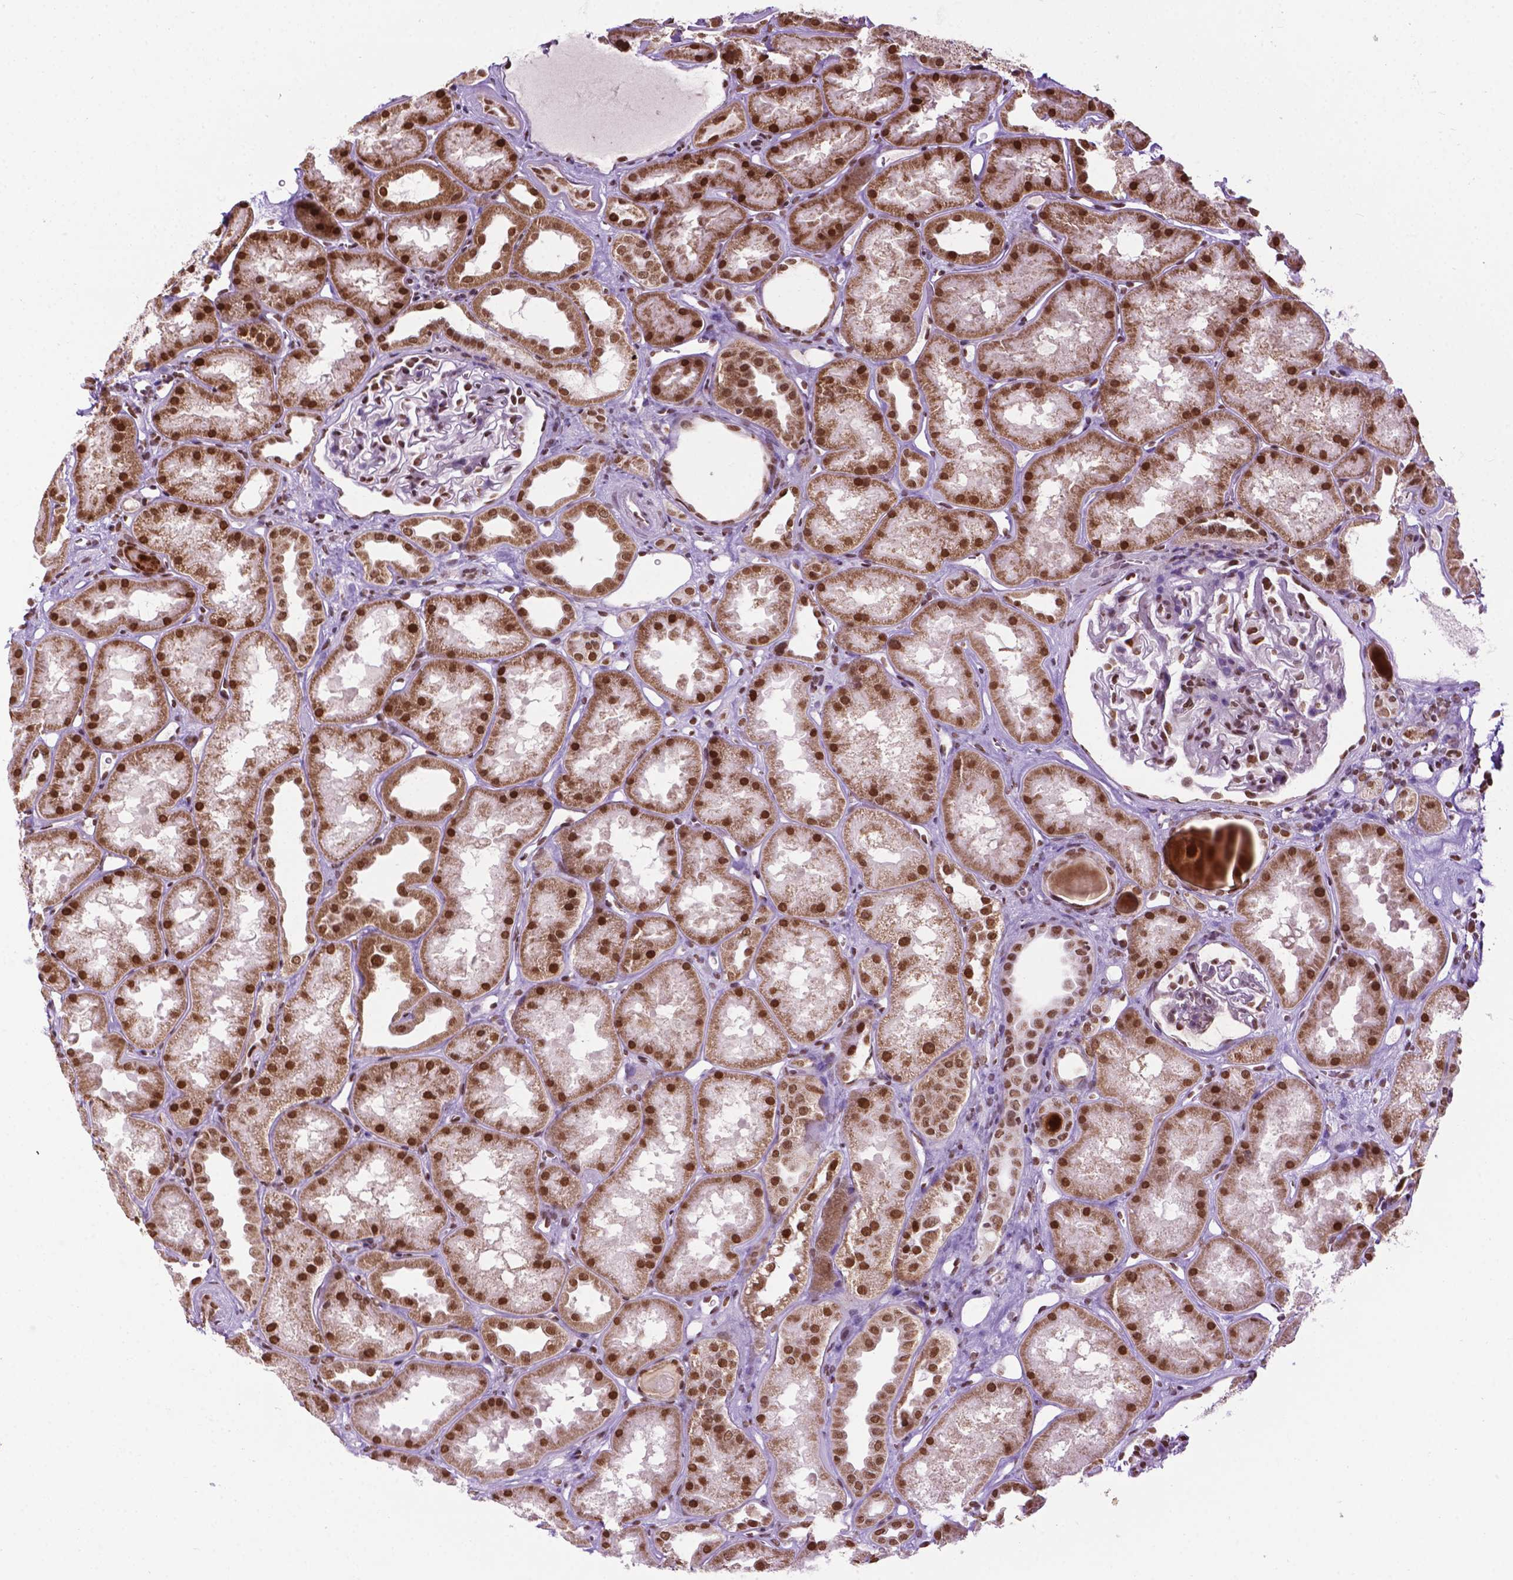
{"staining": {"intensity": "strong", "quantity": "25%-75%", "location": "nuclear"}, "tissue": "kidney", "cell_type": "Cells in glomeruli", "image_type": "normal", "snomed": [{"axis": "morphology", "description": "Normal tissue, NOS"}, {"axis": "topography", "description": "Kidney"}], "caption": "High-power microscopy captured an immunohistochemistry histopathology image of benign kidney, revealing strong nuclear positivity in approximately 25%-75% of cells in glomeruli. (brown staining indicates protein expression, while blue staining denotes nuclei).", "gene": "COL23A1", "patient": {"sex": "male", "age": 61}}